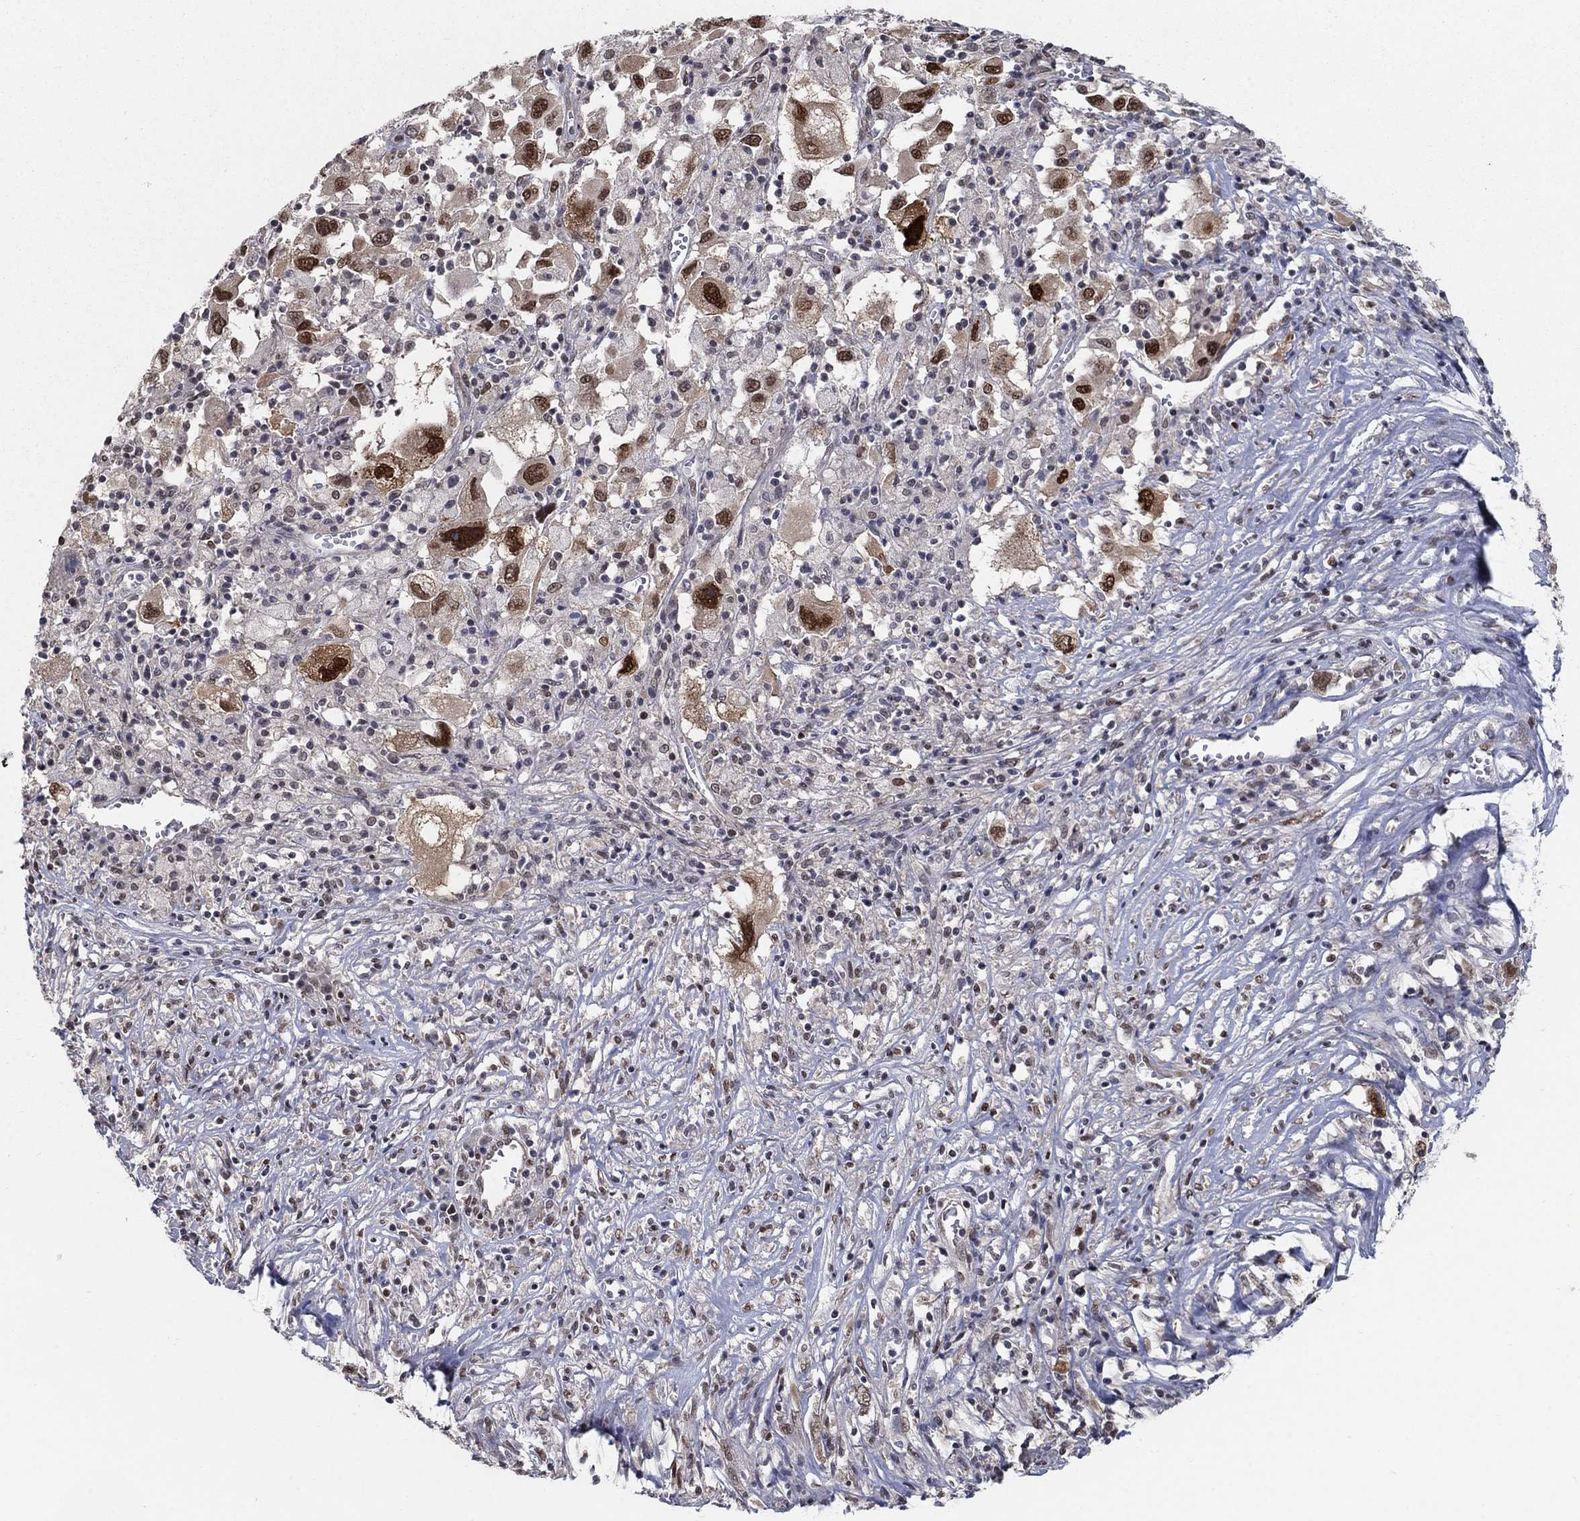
{"staining": {"intensity": "strong", "quantity": "<25%", "location": "nuclear"}, "tissue": "melanoma", "cell_type": "Tumor cells", "image_type": "cancer", "snomed": [{"axis": "morphology", "description": "Malignant melanoma, Metastatic site"}, {"axis": "topography", "description": "Soft tissue"}], "caption": "Immunohistochemical staining of melanoma shows medium levels of strong nuclear protein positivity in approximately <25% of tumor cells. (DAB IHC with brightfield microscopy, high magnification).", "gene": "CENPE", "patient": {"sex": "male", "age": 50}}